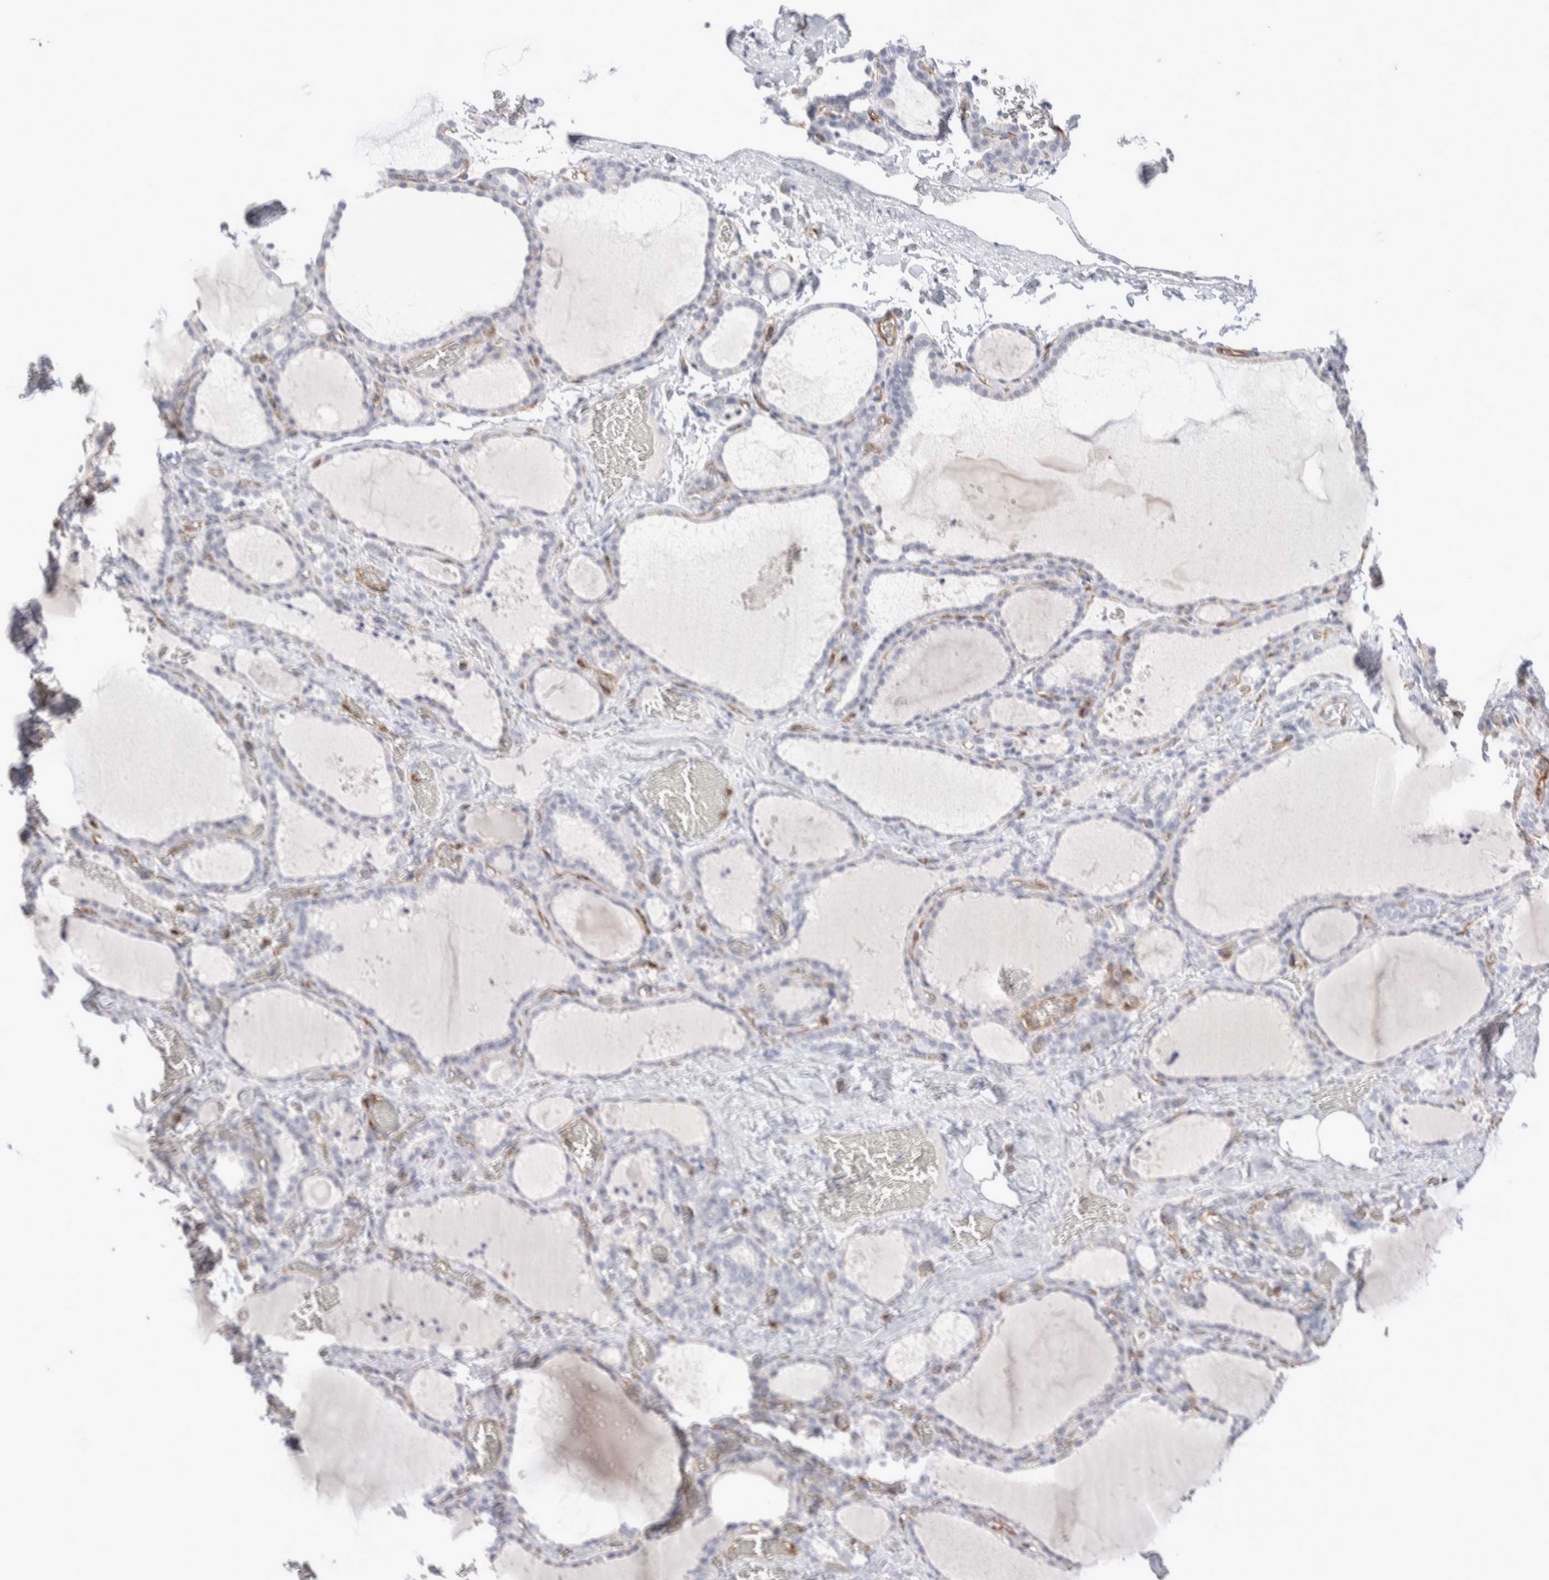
{"staining": {"intensity": "negative", "quantity": "none", "location": "none"}, "tissue": "thyroid gland", "cell_type": "Glandular cells", "image_type": "normal", "snomed": [{"axis": "morphology", "description": "Normal tissue, NOS"}, {"axis": "topography", "description": "Thyroid gland"}], "caption": "Histopathology image shows no significant protein staining in glandular cells of benign thyroid gland. The staining is performed using DAB brown chromogen with nuclei counter-stained in using hematoxylin.", "gene": "SEPTIN4", "patient": {"sex": "female", "age": 22}}